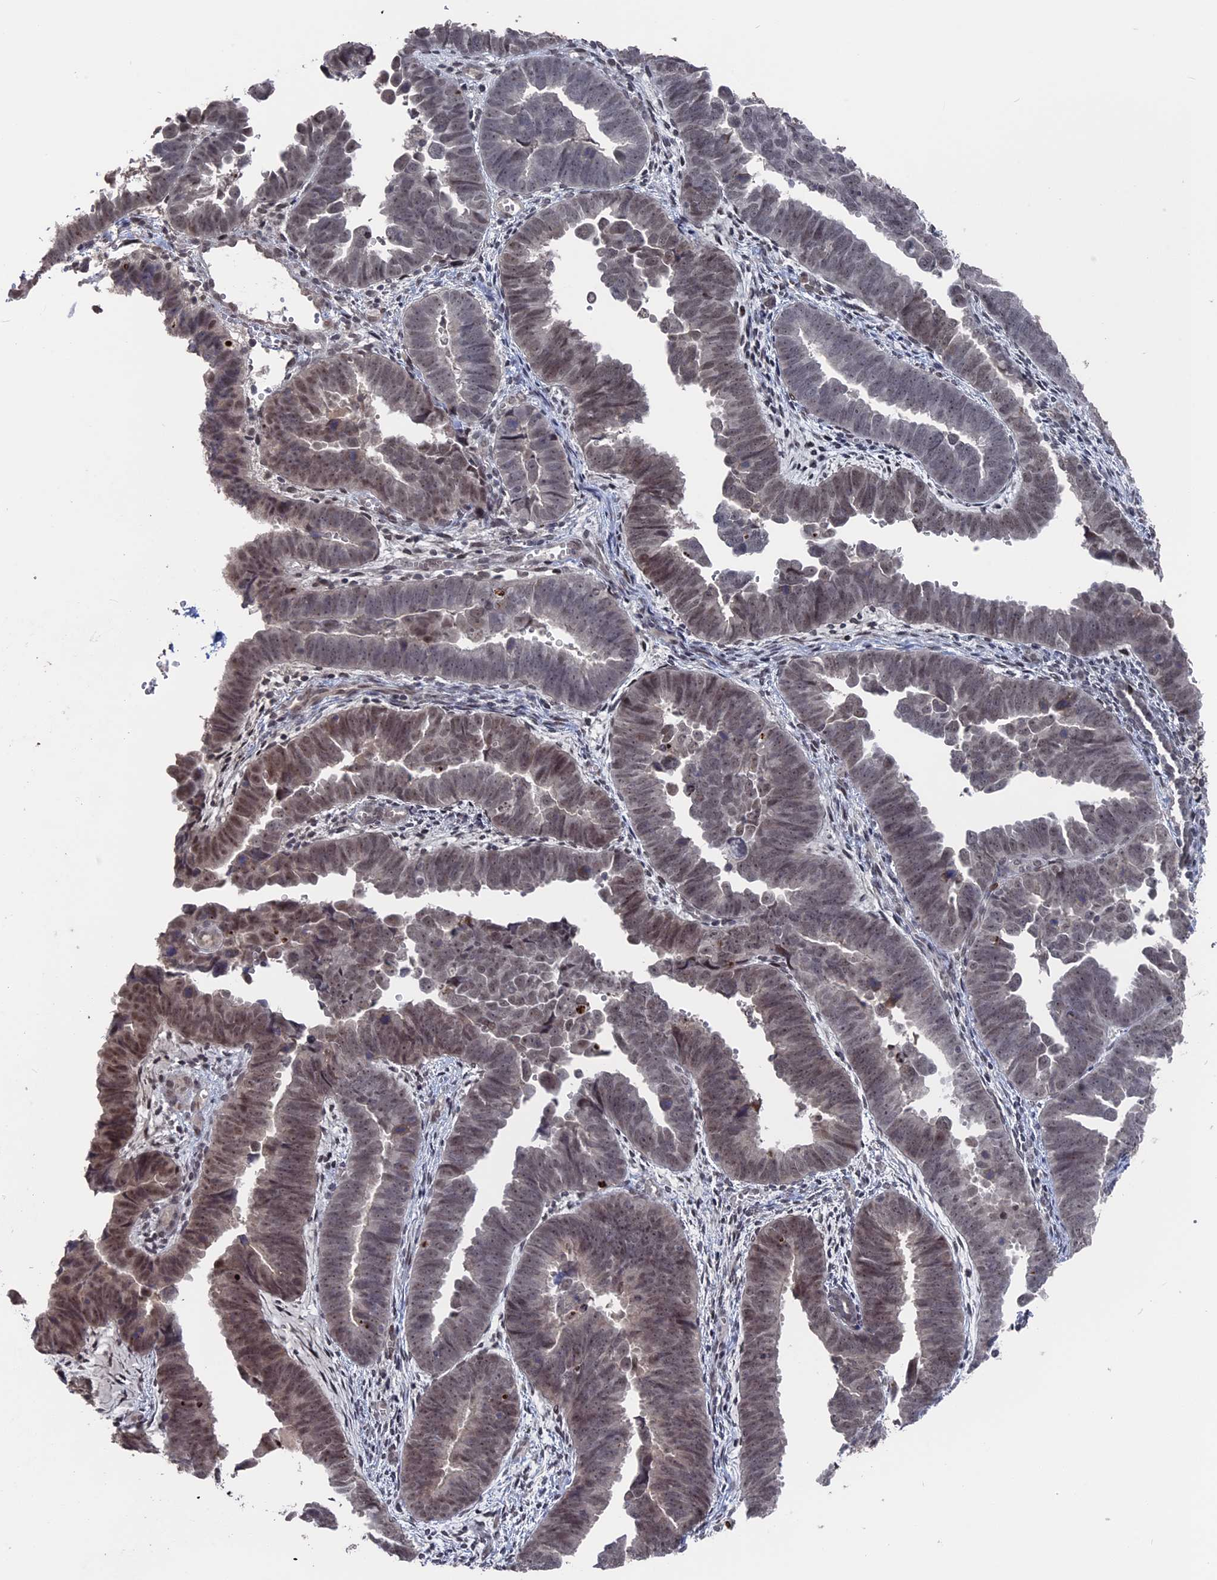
{"staining": {"intensity": "moderate", "quantity": "<25%", "location": "nuclear"}, "tissue": "endometrial cancer", "cell_type": "Tumor cells", "image_type": "cancer", "snomed": [{"axis": "morphology", "description": "Adenocarcinoma, NOS"}, {"axis": "topography", "description": "Endometrium"}], "caption": "Human endometrial adenocarcinoma stained for a protein (brown) displays moderate nuclear positive expression in approximately <25% of tumor cells.", "gene": "NR2C2AP", "patient": {"sex": "female", "age": 75}}